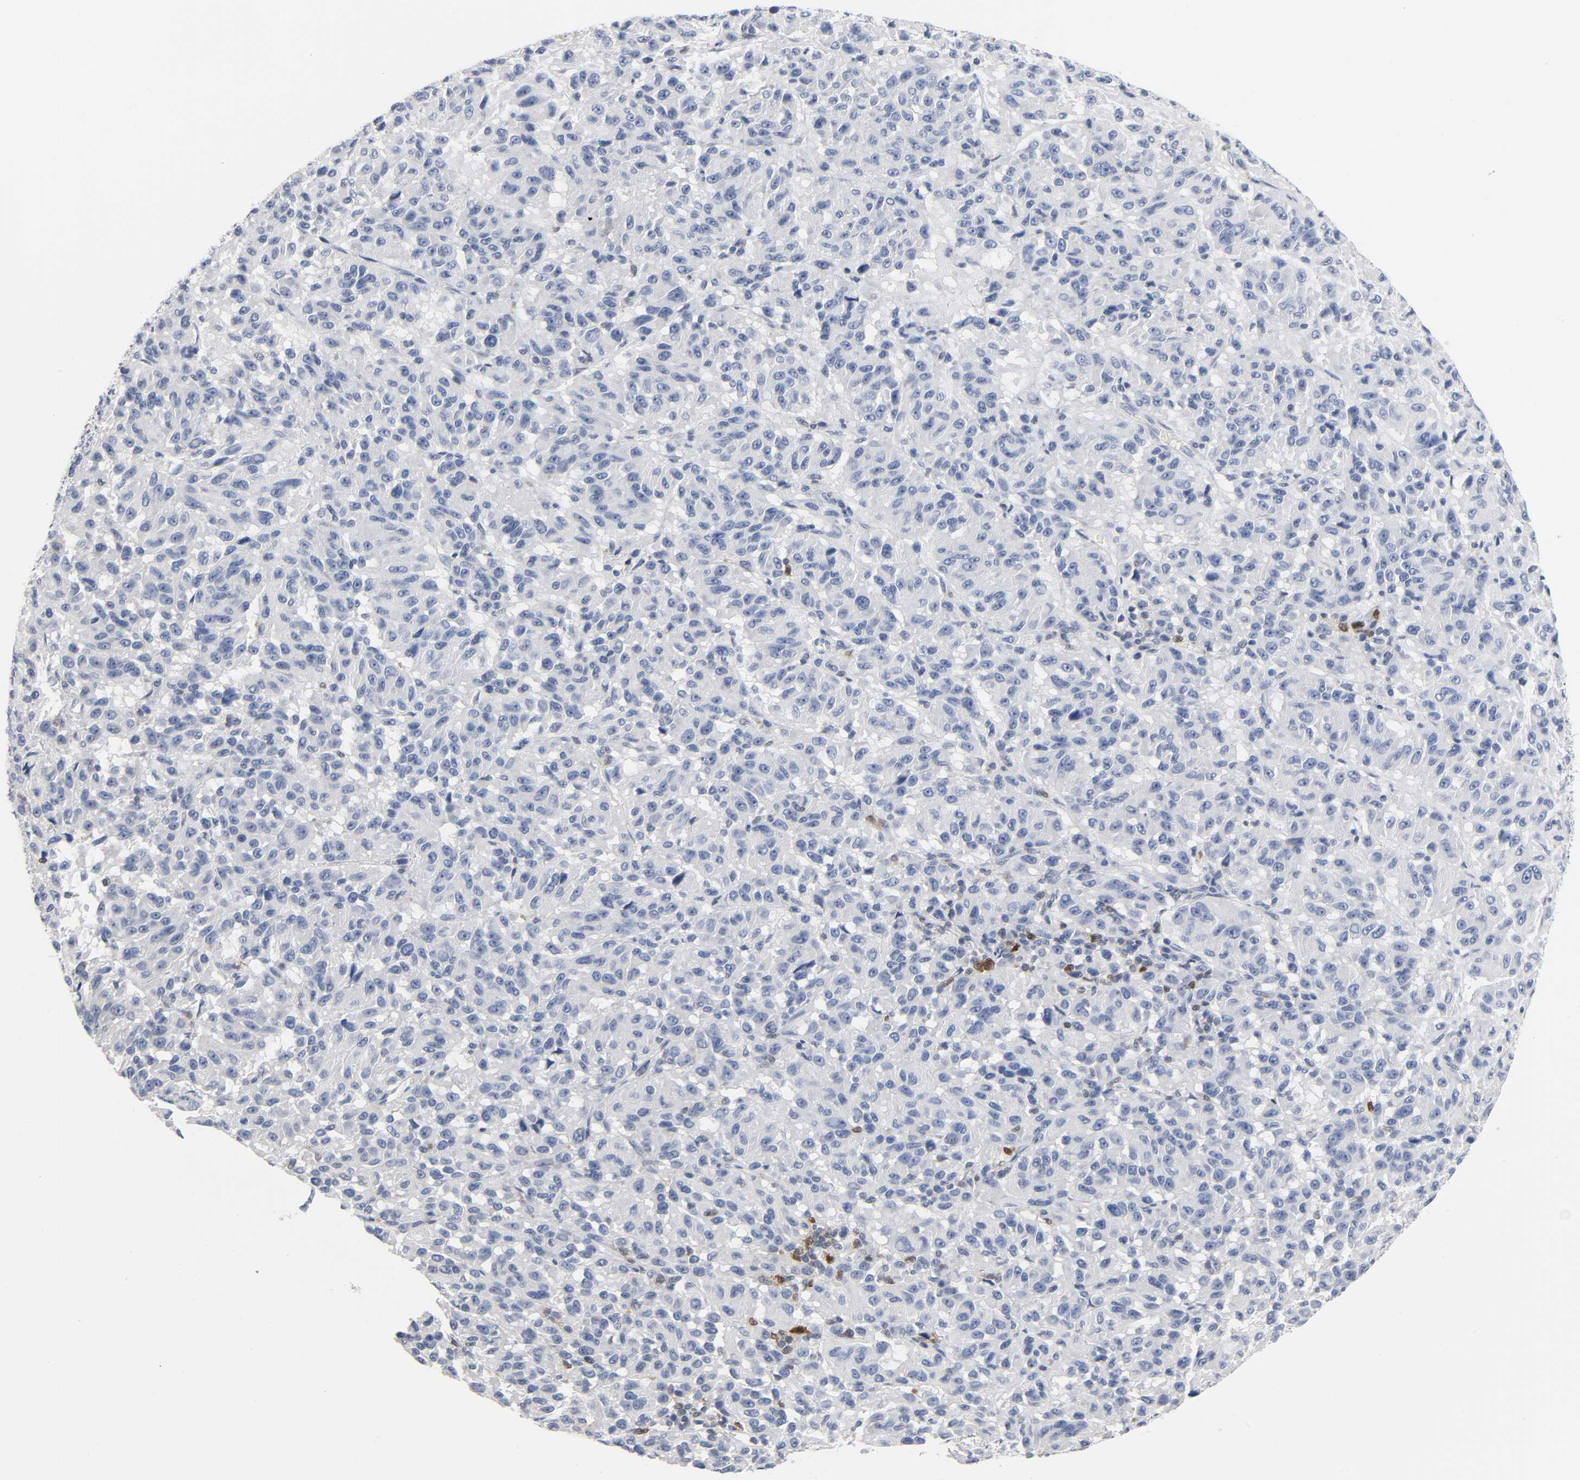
{"staining": {"intensity": "negative", "quantity": "none", "location": "none"}, "tissue": "melanoma", "cell_type": "Tumor cells", "image_type": "cancer", "snomed": [{"axis": "morphology", "description": "Malignant melanoma, Metastatic site"}, {"axis": "topography", "description": "Lung"}], "caption": "Tumor cells show no significant protein expression in melanoma.", "gene": "NFATC1", "patient": {"sex": "male", "age": 64}}